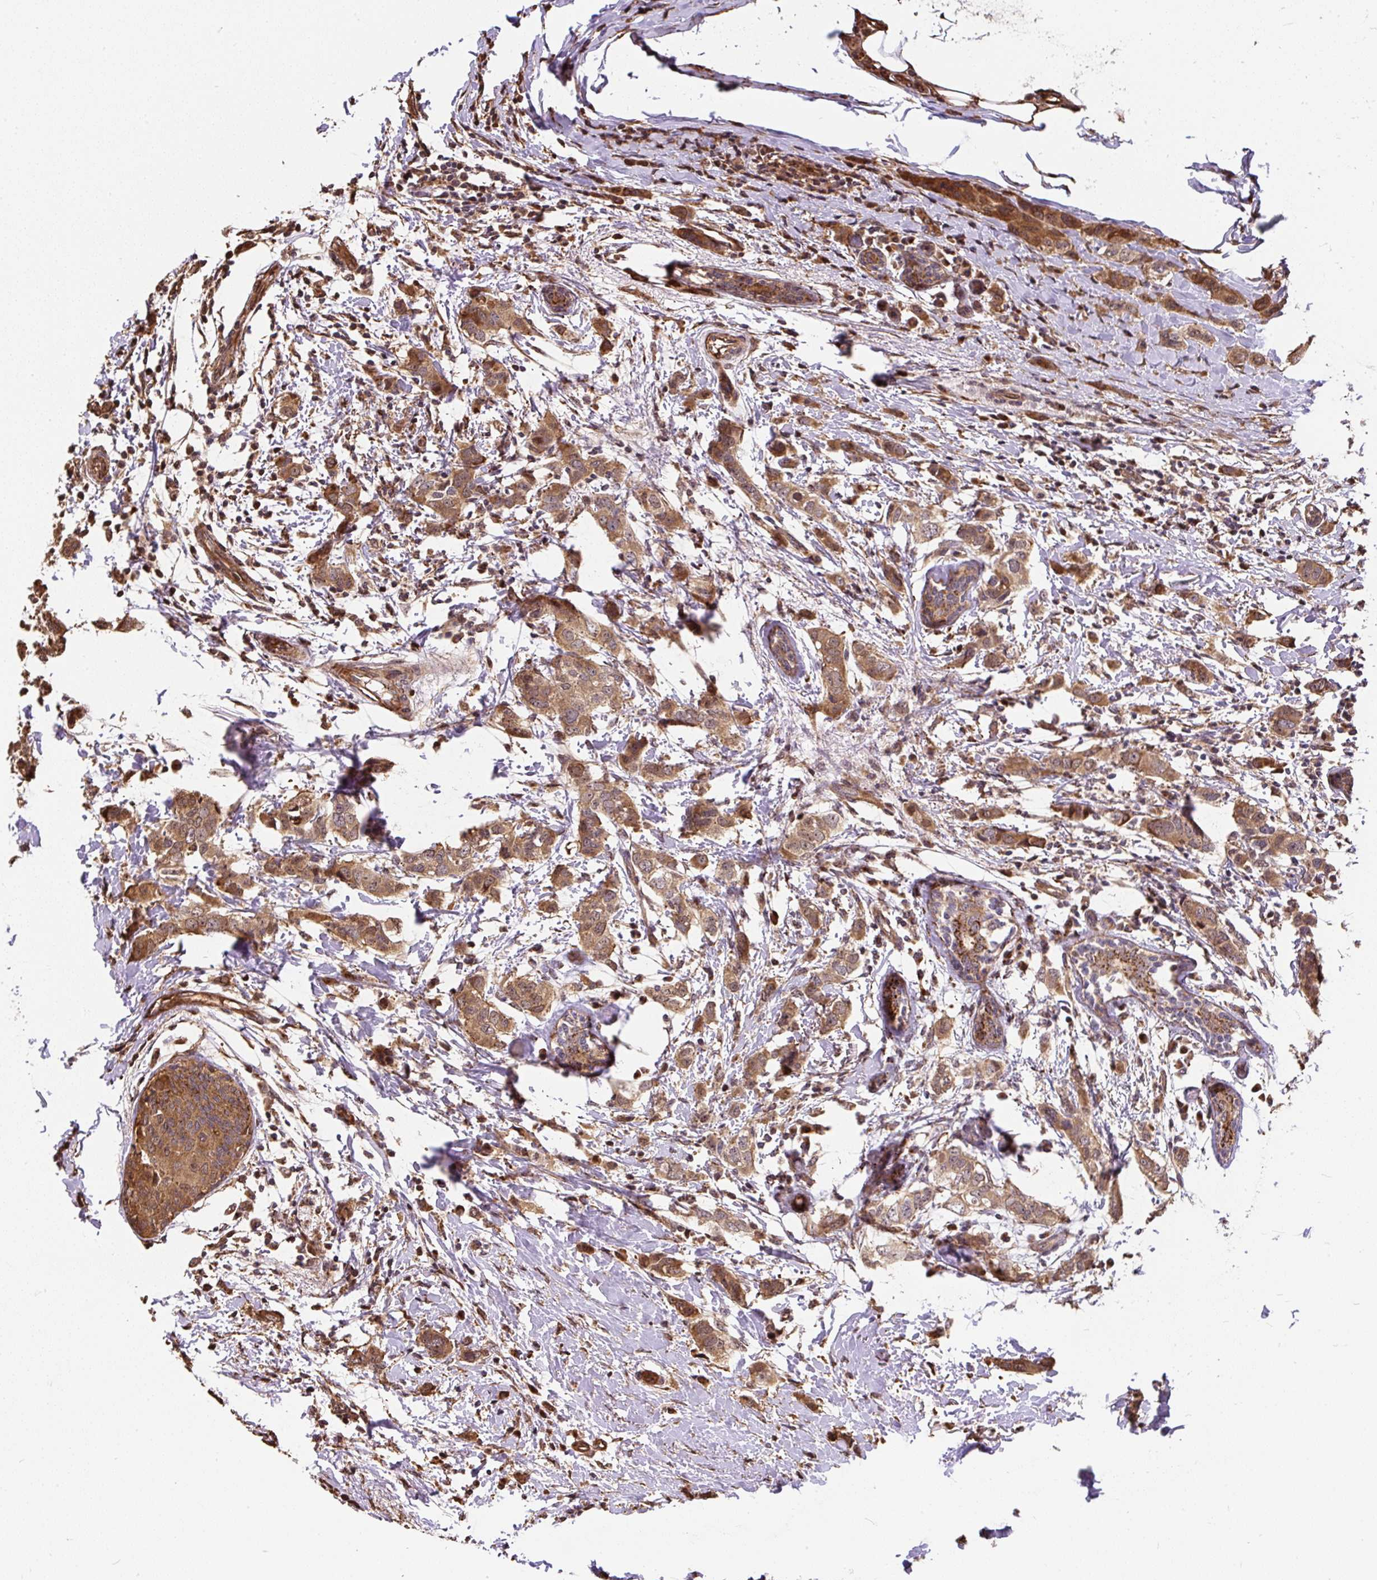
{"staining": {"intensity": "moderate", "quantity": ">75%", "location": "cytoplasmic/membranous"}, "tissue": "breast cancer", "cell_type": "Tumor cells", "image_type": "cancer", "snomed": [{"axis": "morphology", "description": "Duct carcinoma"}, {"axis": "topography", "description": "Breast"}], "caption": "Breast cancer stained with IHC displays moderate cytoplasmic/membranous staining in about >75% of tumor cells.", "gene": "PUS7L", "patient": {"sex": "female", "age": 50}}